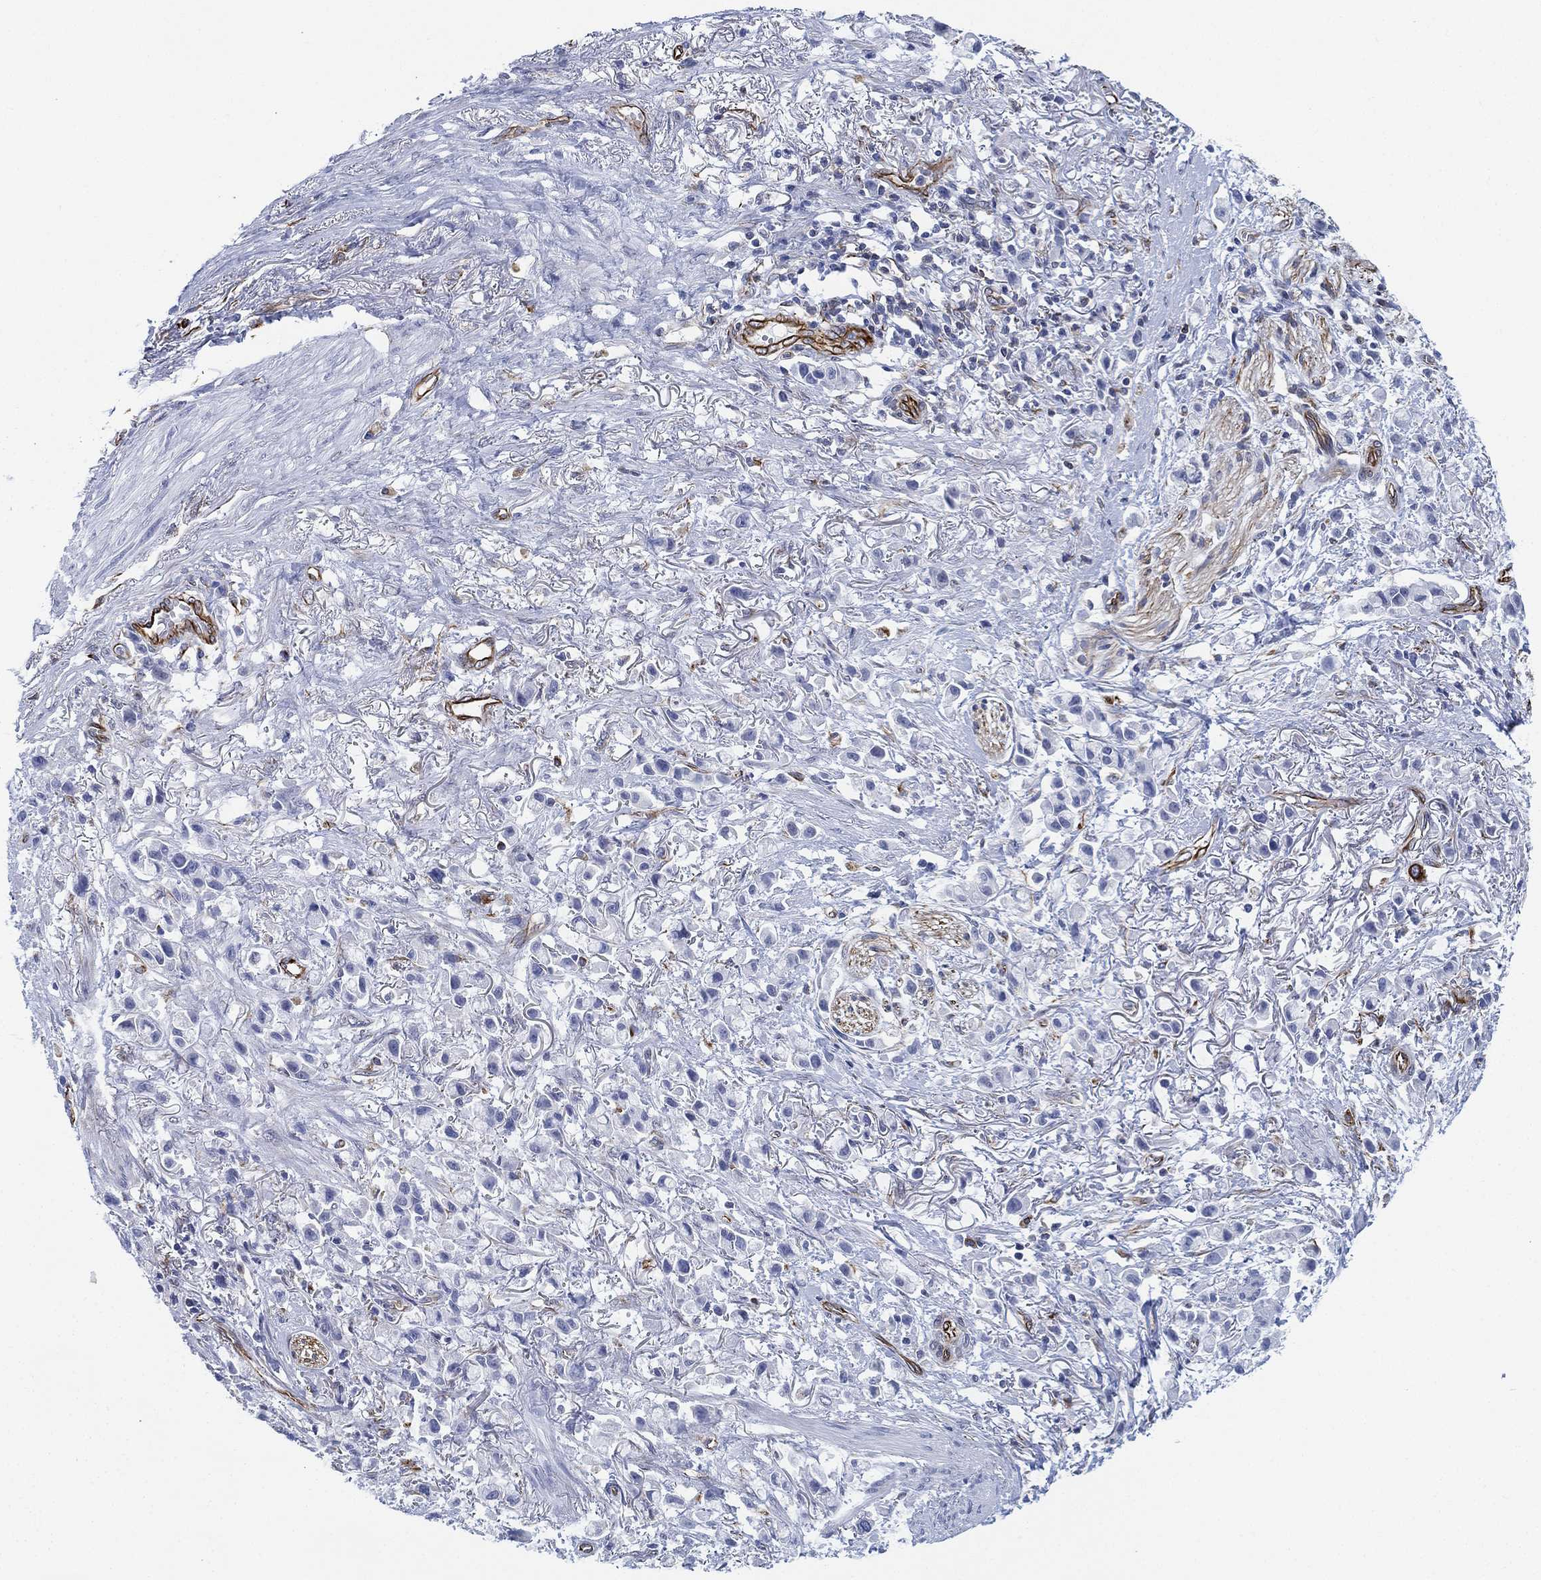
{"staining": {"intensity": "negative", "quantity": "none", "location": "none"}, "tissue": "stomach cancer", "cell_type": "Tumor cells", "image_type": "cancer", "snomed": [{"axis": "morphology", "description": "Adenocarcinoma, NOS"}, {"axis": "topography", "description": "Stomach"}], "caption": "This image is of stomach cancer (adenocarcinoma) stained with immunohistochemistry to label a protein in brown with the nuclei are counter-stained blue. There is no expression in tumor cells.", "gene": "PSKH2", "patient": {"sex": "female", "age": 81}}